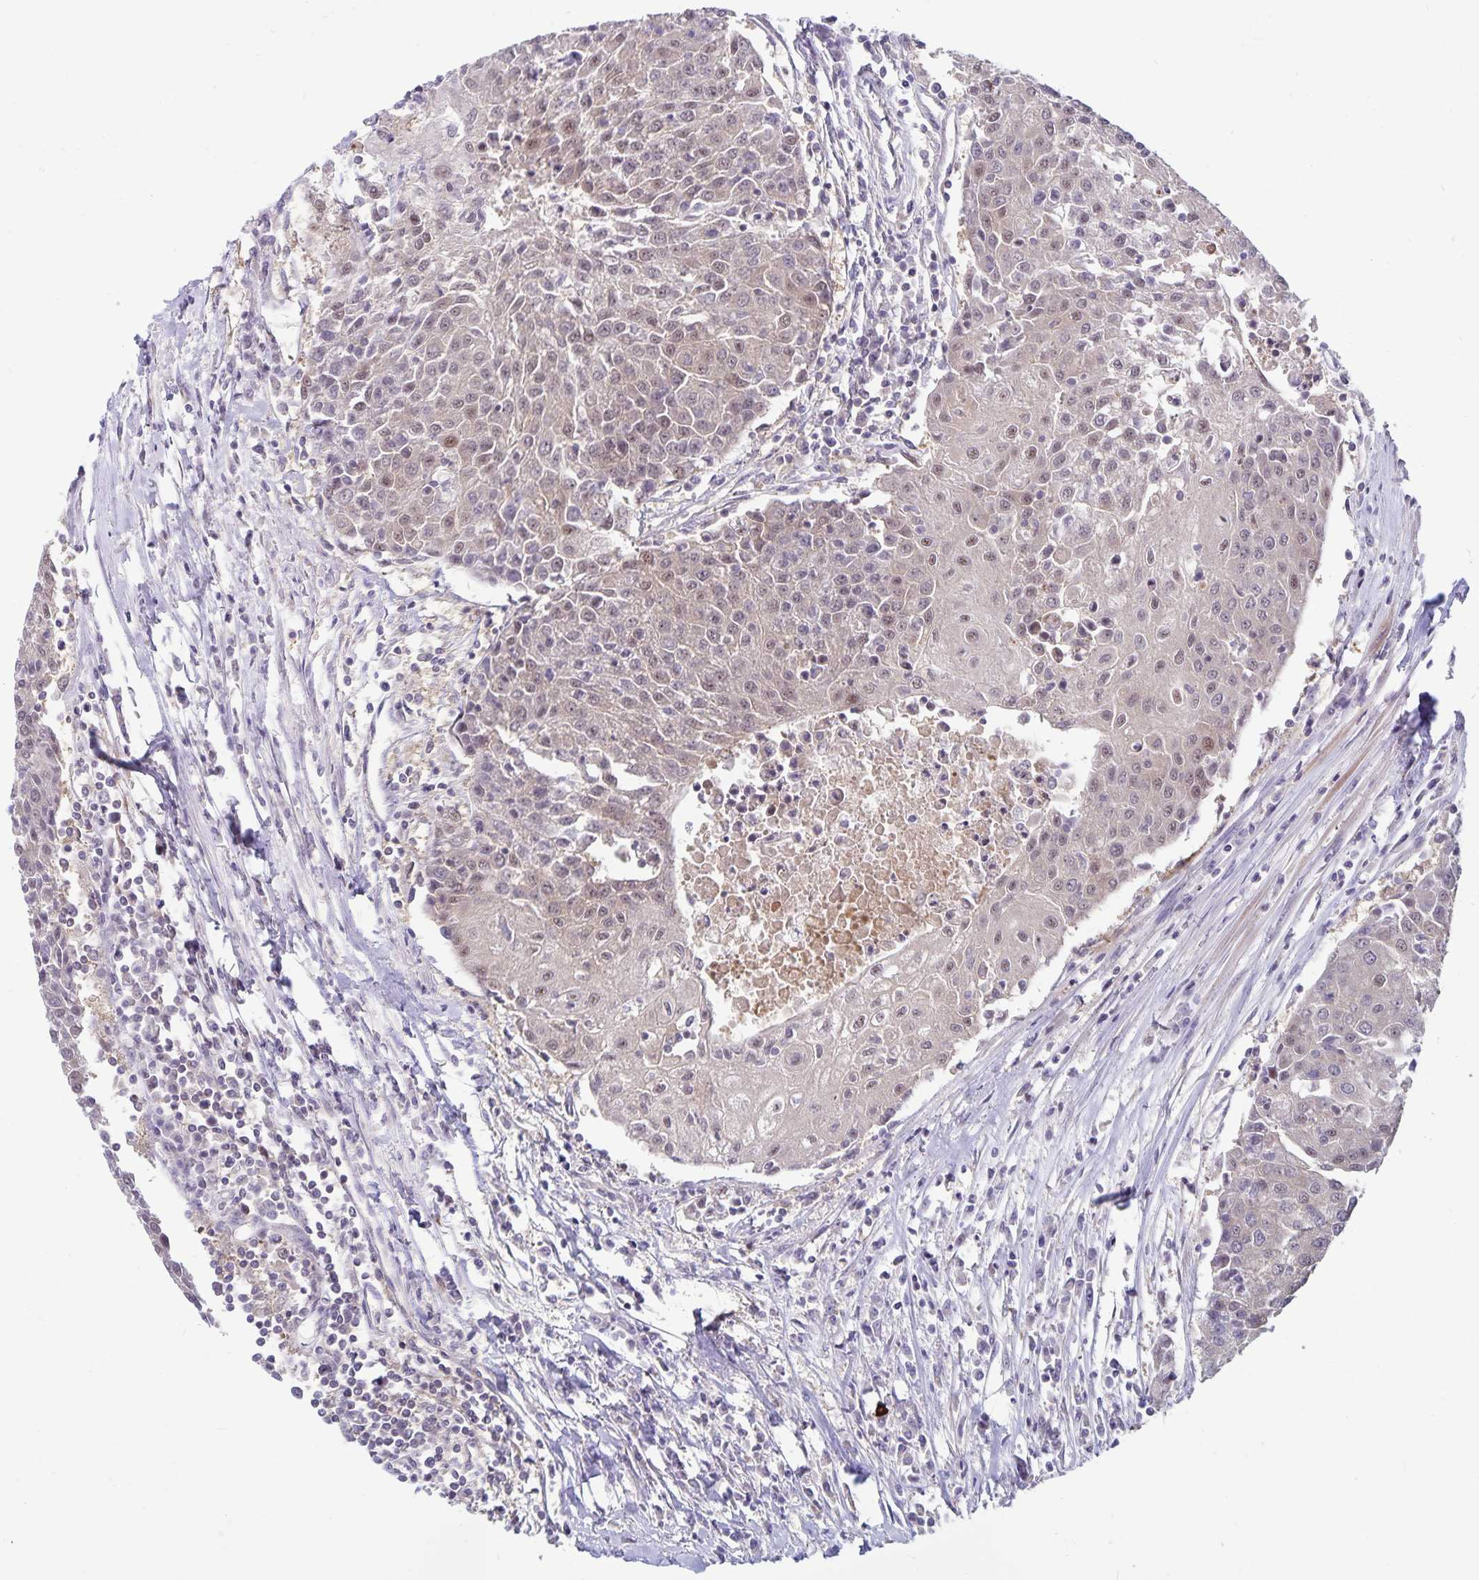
{"staining": {"intensity": "weak", "quantity": "25%-75%", "location": "nuclear"}, "tissue": "urothelial cancer", "cell_type": "Tumor cells", "image_type": "cancer", "snomed": [{"axis": "morphology", "description": "Urothelial carcinoma, High grade"}, {"axis": "topography", "description": "Urinary bladder"}], "caption": "A photomicrograph of urothelial cancer stained for a protein demonstrates weak nuclear brown staining in tumor cells.", "gene": "EXOC6B", "patient": {"sex": "female", "age": 85}}